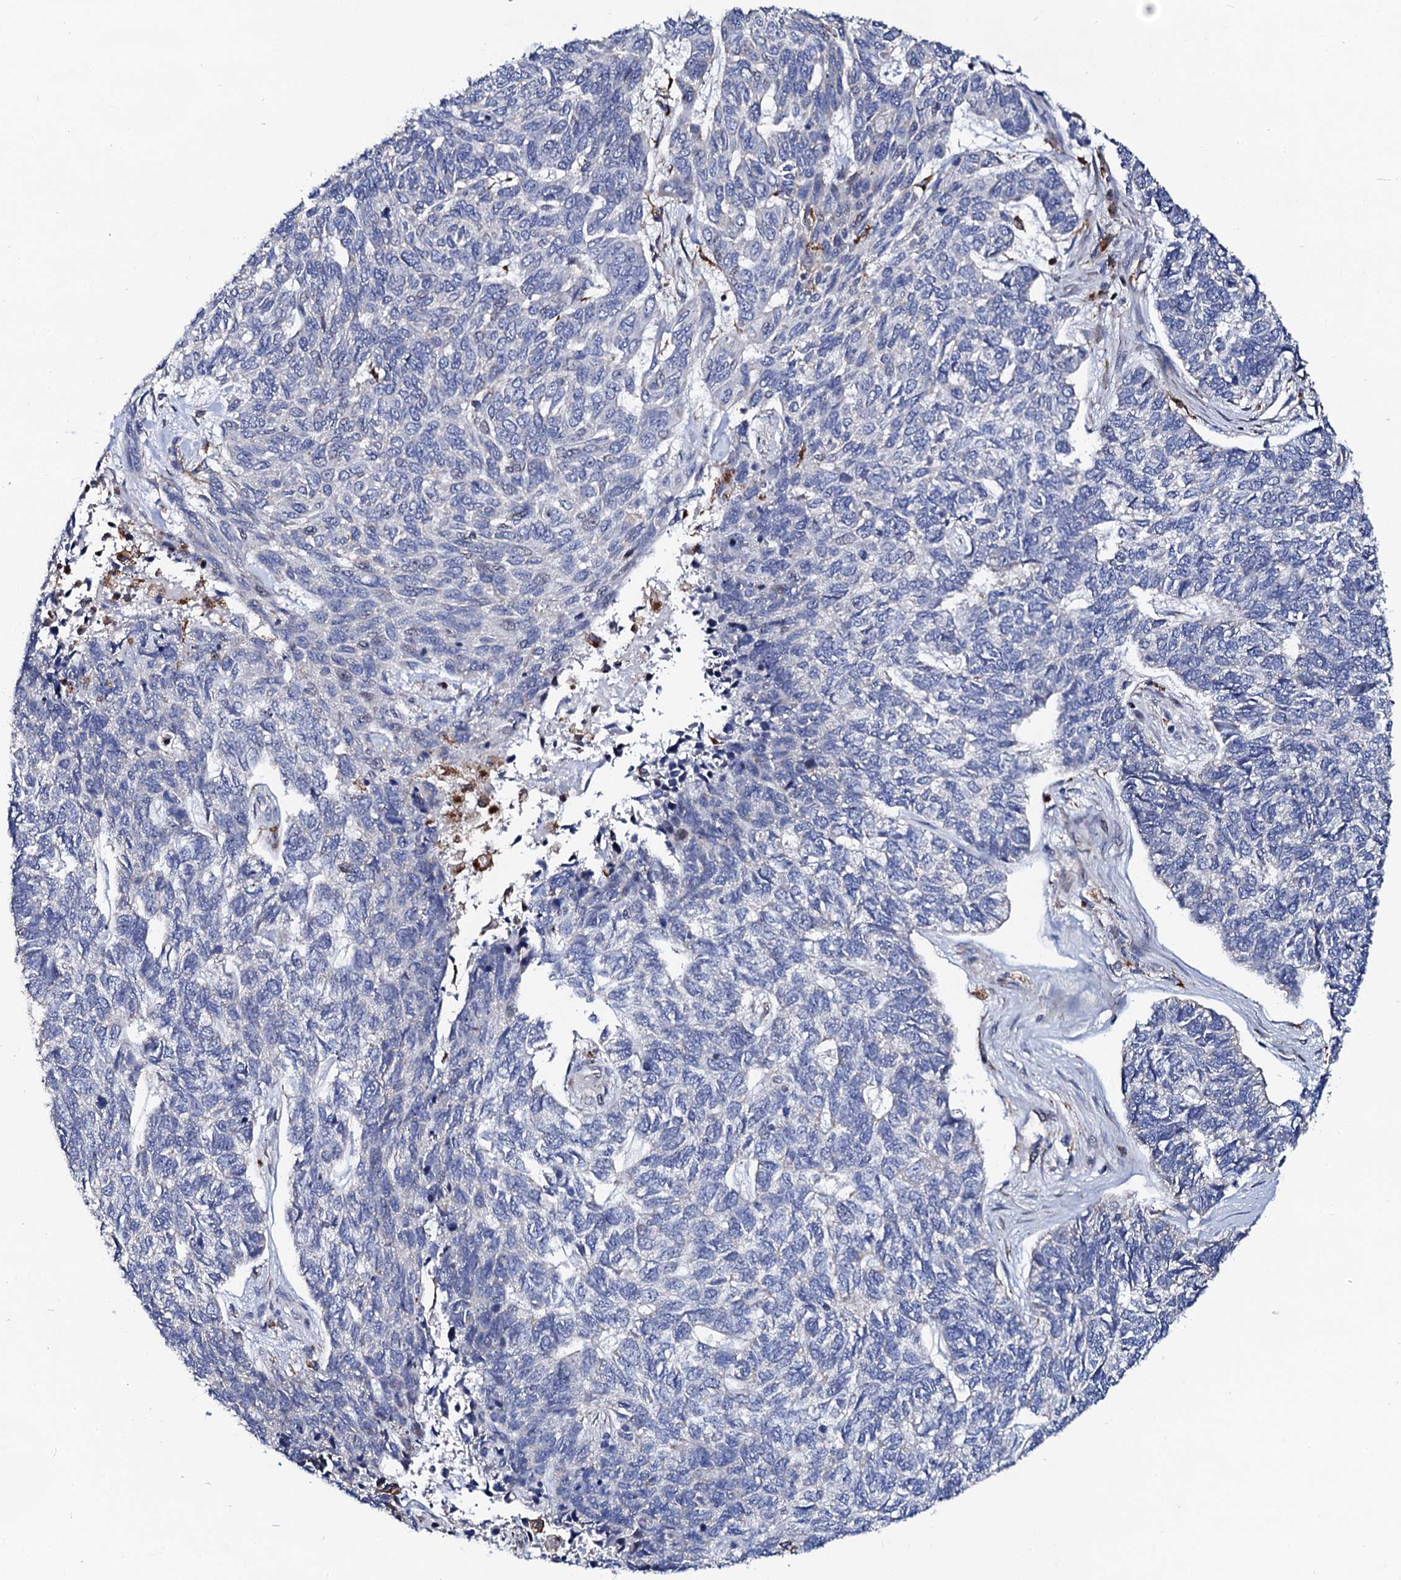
{"staining": {"intensity": "negative", "quantity": "none", "location": "none"}, "tissue": "skin cancer", "cell_type": "Tumor cells", "image_type": "cancer", "snomed": [{"axis": "morphology", "description": "Basal cell carcinoma"}, {"axis": "topography", "description": "Skin"}], "caption": "DAB immunohistochemical staining of human skin basal cell carcinoma demonstrates no significant positivity in tumor cells. (Brightfield microscopy of DAB (3,3'-diaminobenzidine) immunohistochemistry at high magnification).", "gene": "TCIRG1", "patient": {"sex": "female", "age": 65}}